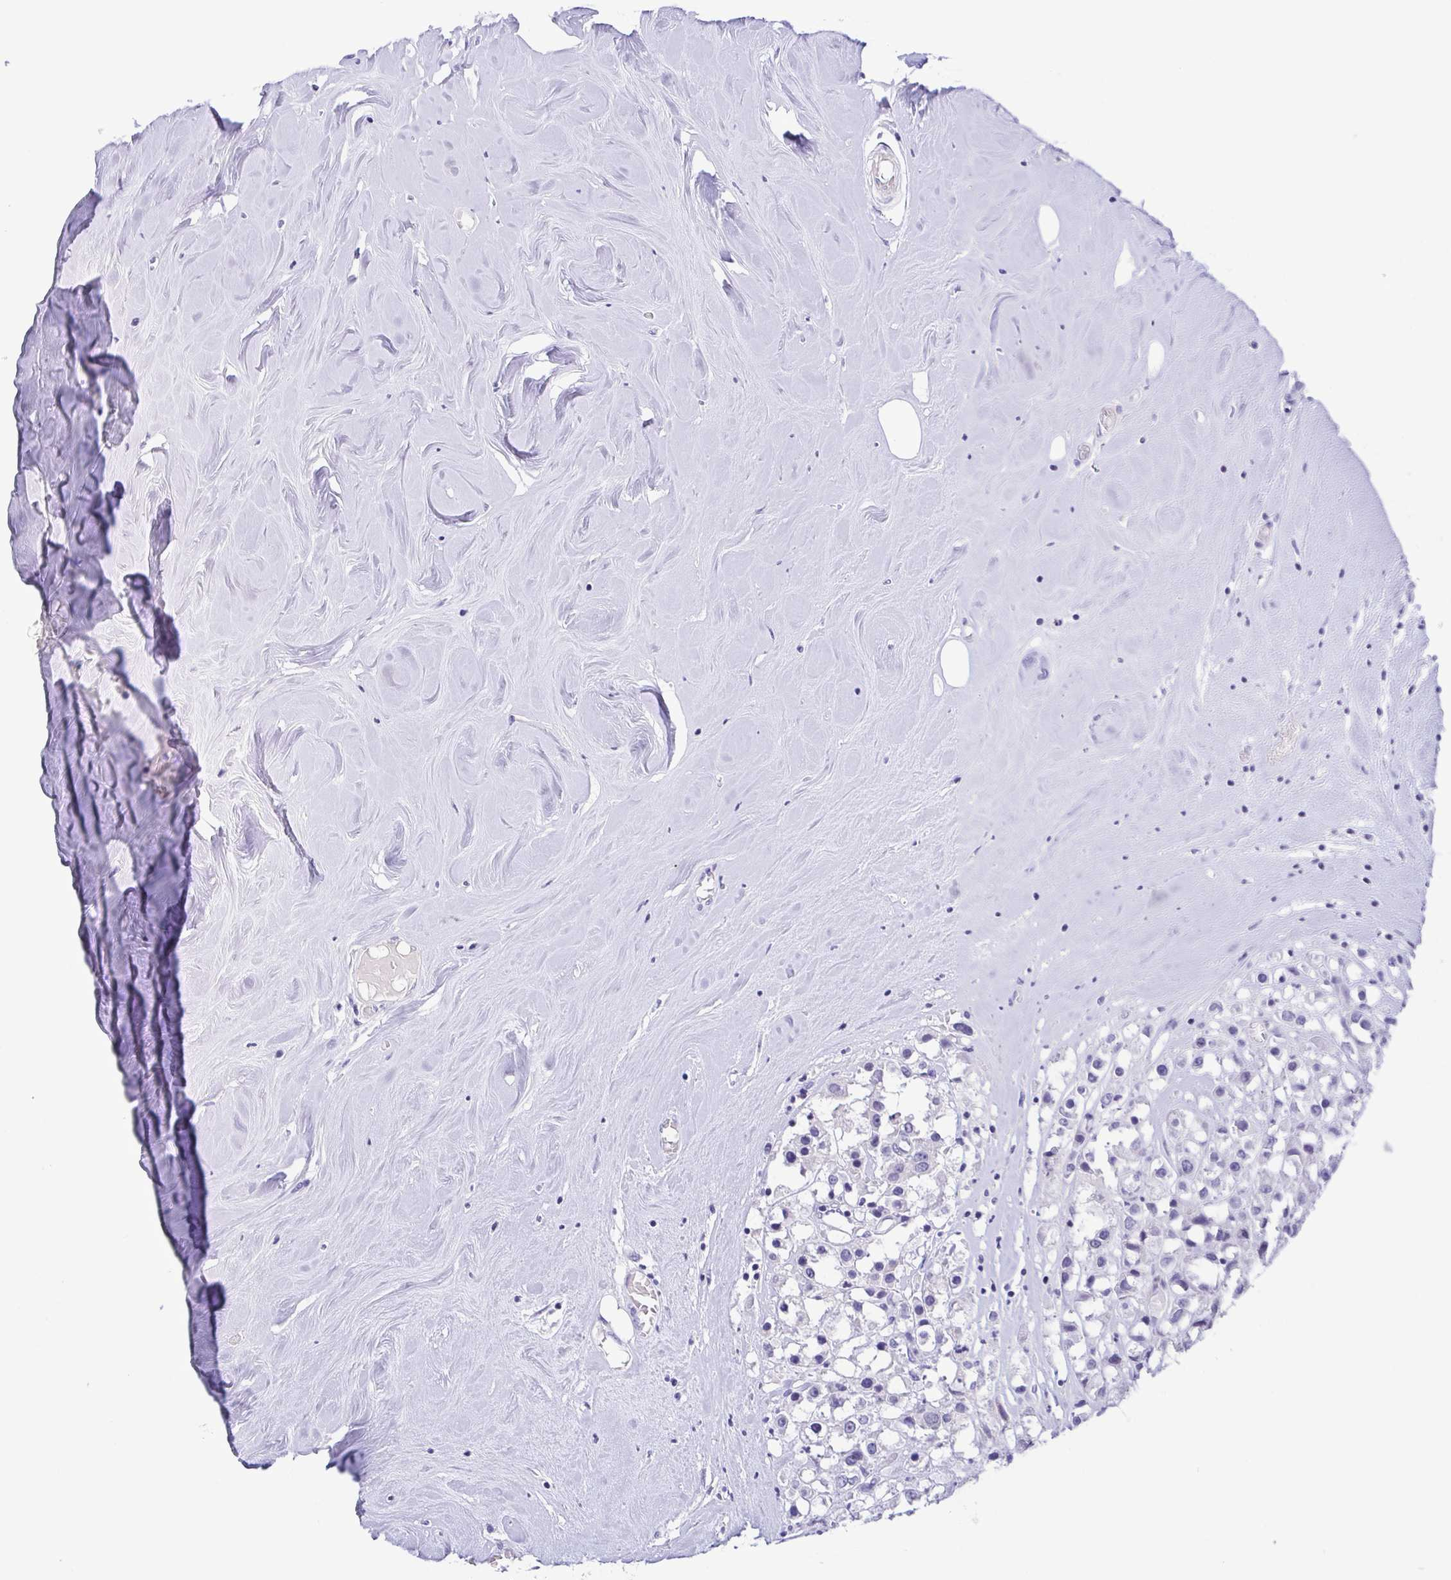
{"staining": {"intensity": "negative", "quantity": "none", "location": "none"}, "tissue": "breast cancer", "cell_type": "Tumor cells", "image_type": "cancer", "snomed": [{"axis": "morphology", "description": "Duct carcinoma"}, {"axis": "topography", "description": "Breast"}], "caption": "IHC histopathology image of human breast cancer stained for a protein (brown), which shows no expression in tumor cells.", "gene": "MYL7", "patient": {"sex": "female", "age": 61}}